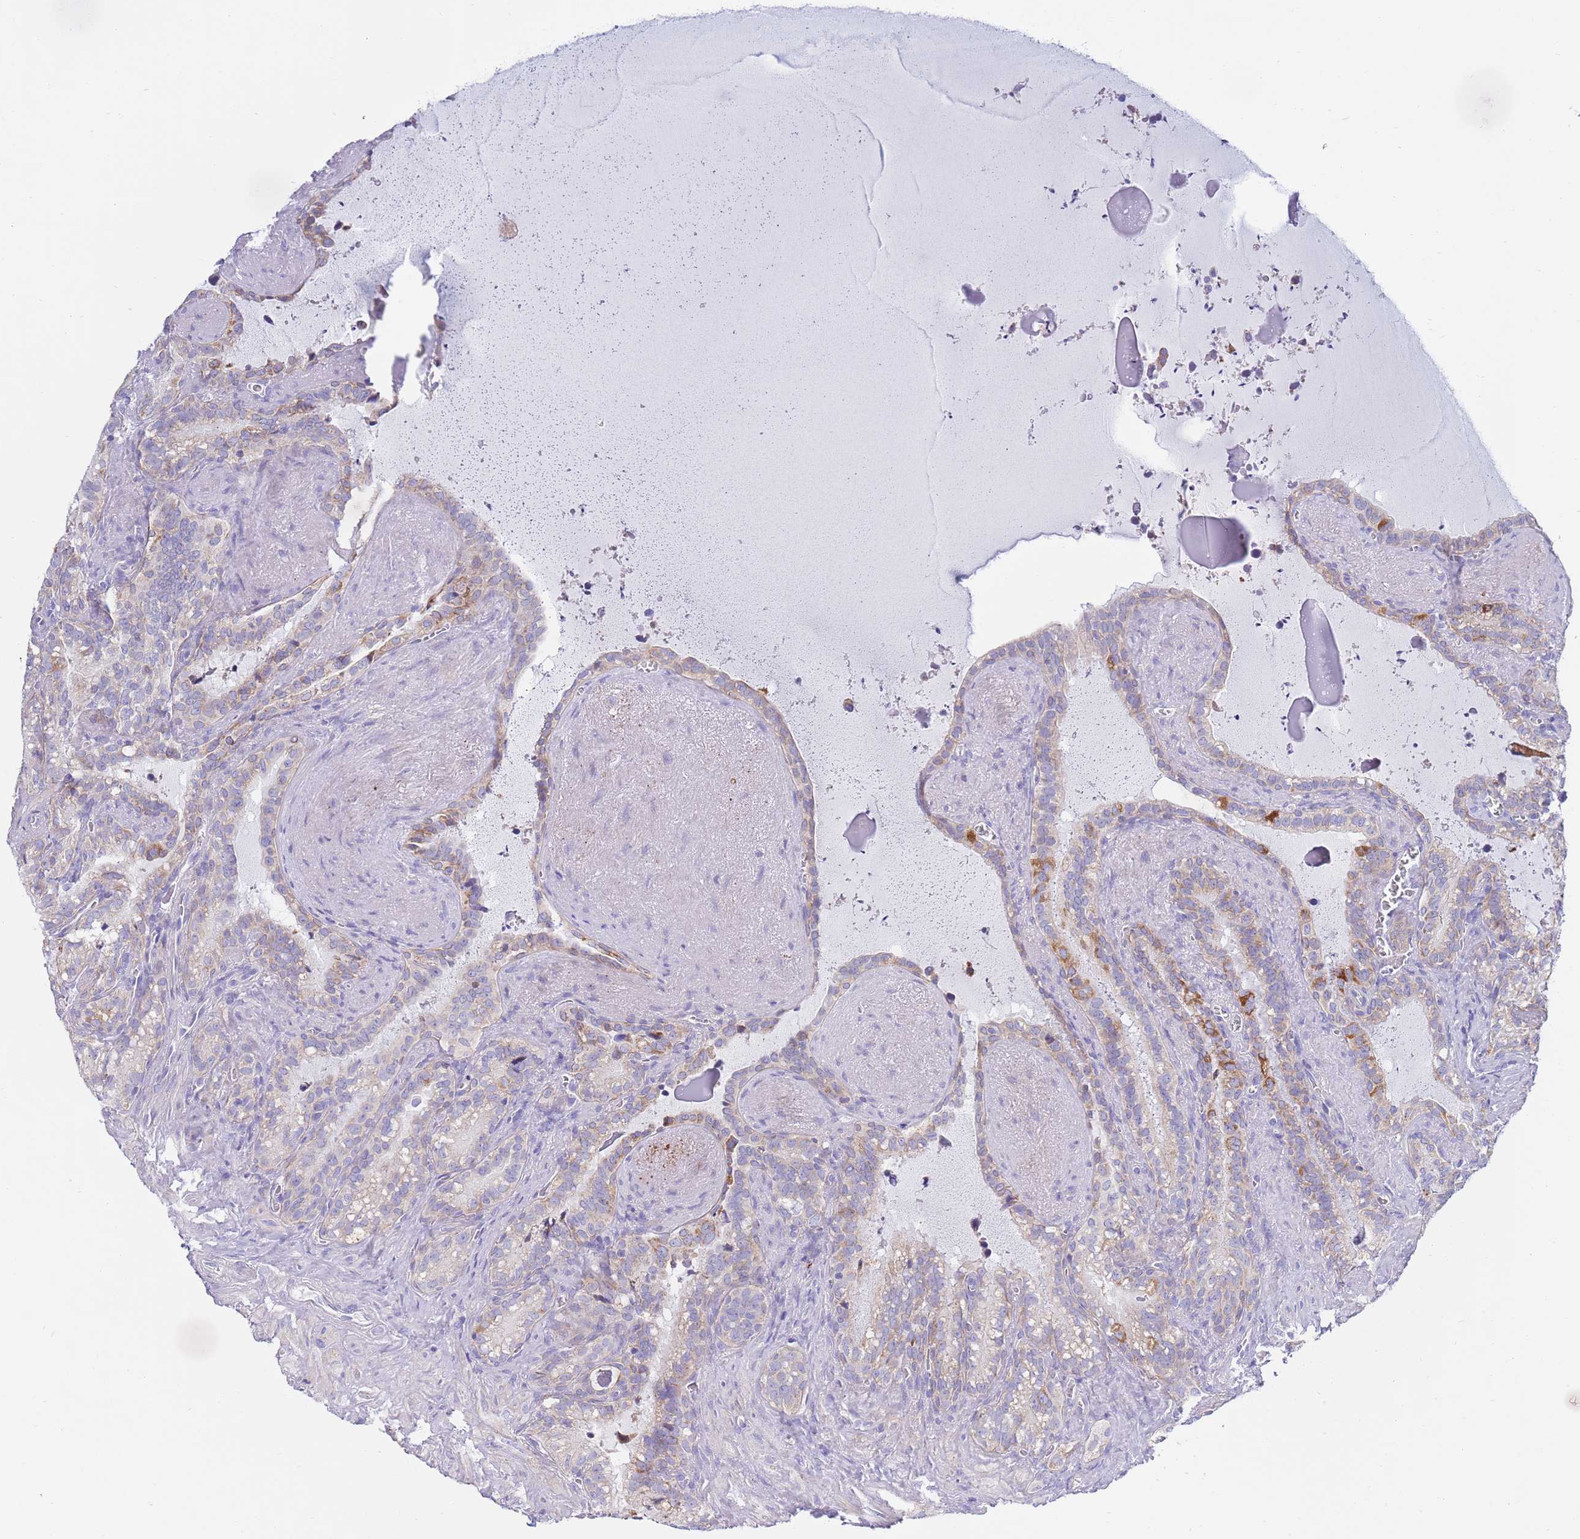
{"staining": {"intensity": "moderate", "quantity": "25%-75%", "location": "cytoplasmic/membranous"}, "tissue": "seminal vesicle", "cell_type": "Glandular cells", "image_type": "normal", "snomed": [{"axis": "morphology", "description": "Normal tissue, NOS"}, {"axis": "topography", "description": "Prostate"}, {"axis": "topography", "description": "Seminal veicle"}], "caption": "A photomicrograph of seminal vesicle stained for a protein reveals moderate cytoplasmic/membranous brown staining in glandular cells. Using DAB (brown) and hematoxylin (blue) stains, captured at high magnification using brightfield microscopy.", "gene": "EMC8", "patient": {"sex": "male", "age": 58}}